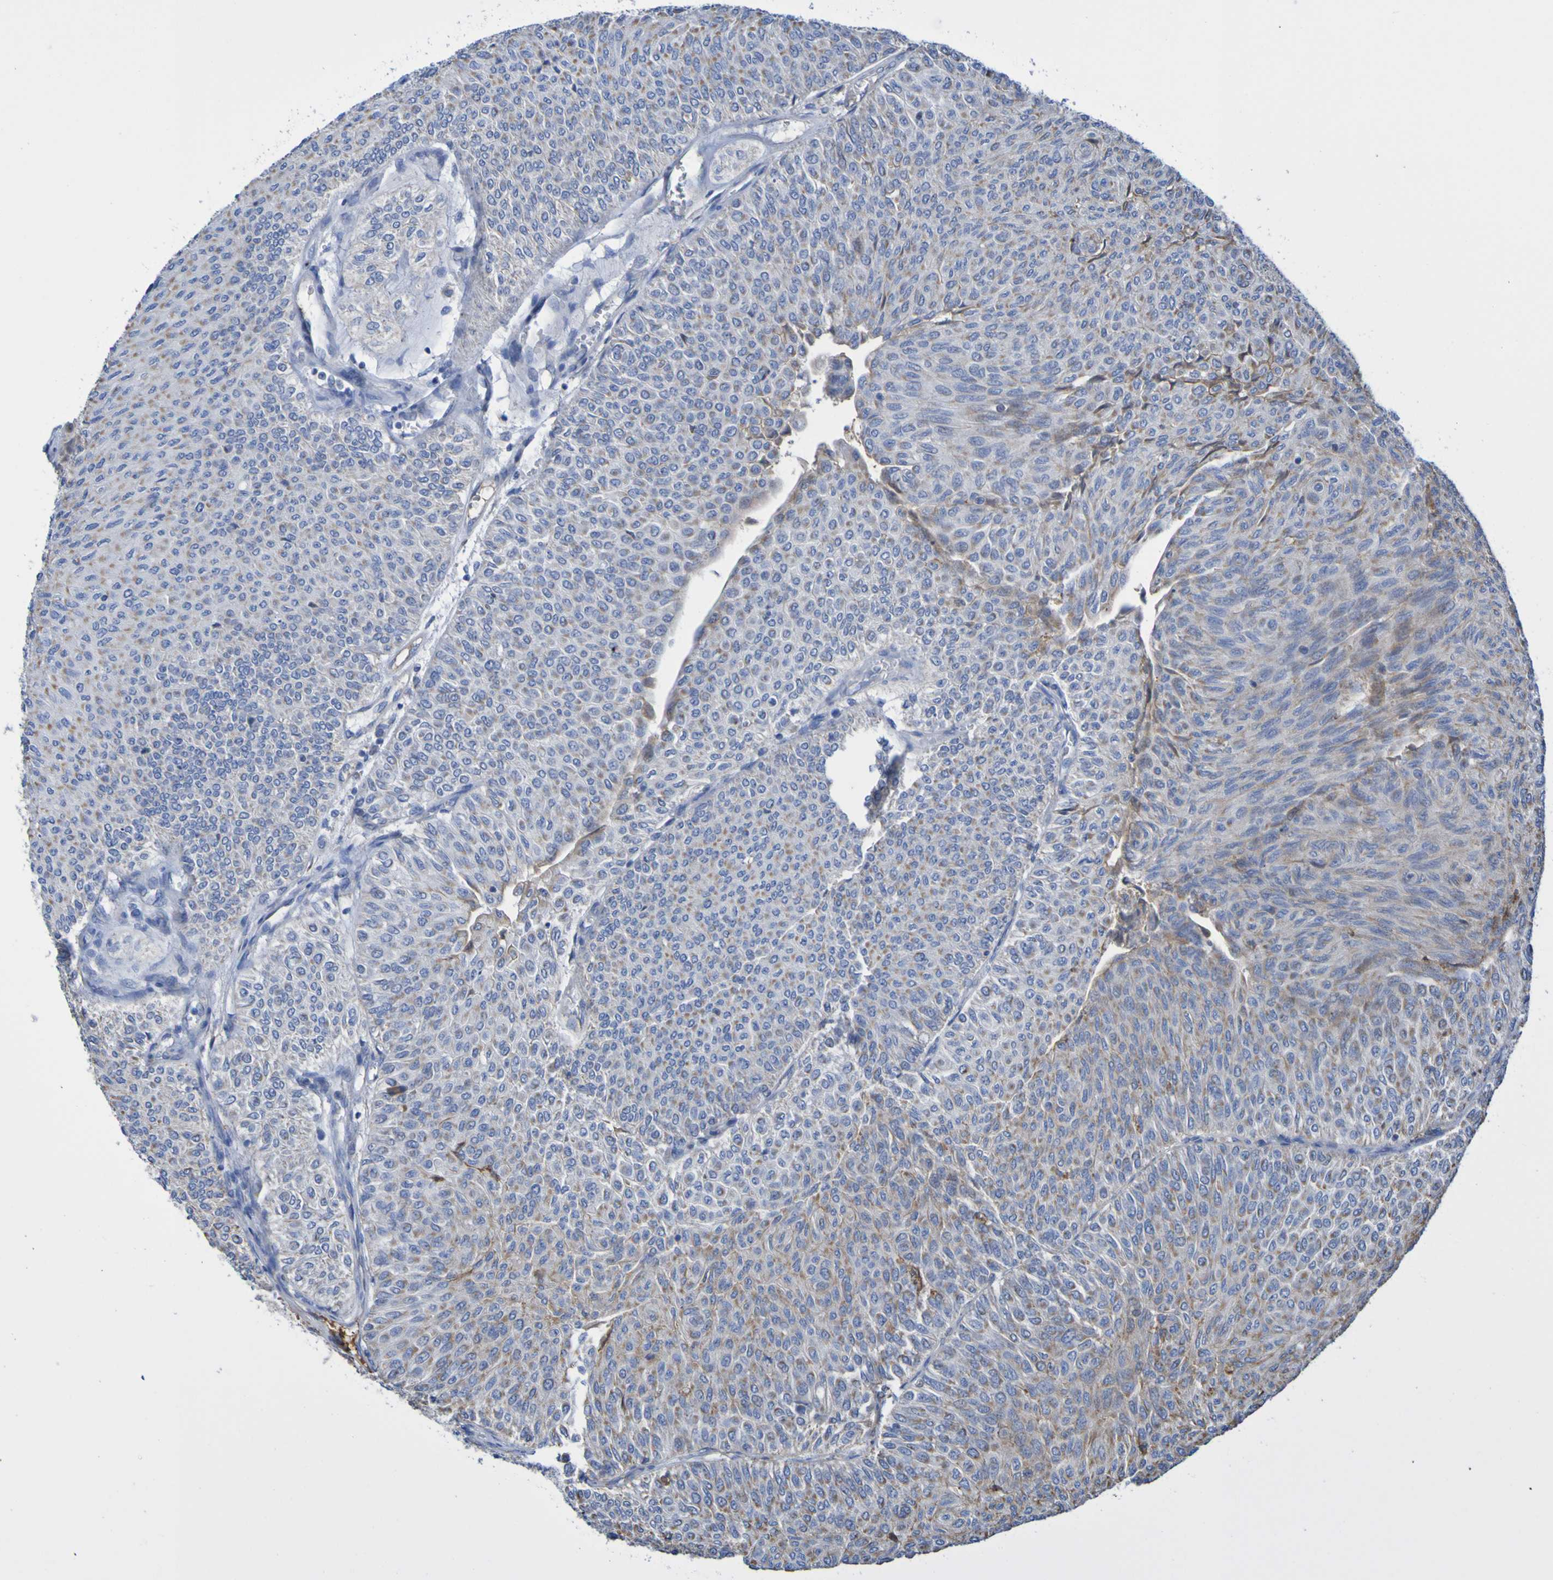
{"staining": {"intensity": "weak", "quantity": ">75%", "location": "cytoplasmic/membranous"}, "tissue": "urothelial cancer", "cell_type": "Tumor cells", "image_type": "cancer", "snomed": [{"axis": "morphology", "description": "Urothelial carcinoma, Low grade"}, {"axis": "topography", "description": "Urinary bladder"}], "caption": "A high-resolution micrograph shows immunohistochemistry (IHC) staining of urothelial cancer, which exhibits weak cytoplasmic/membranous expression in approximately >75% of tumor cells. (brown staining indicates protein expression, while blue staining denotes nuclei).", "gene": "CNTN2", "patient": {"sex": "male", "age": 78}}